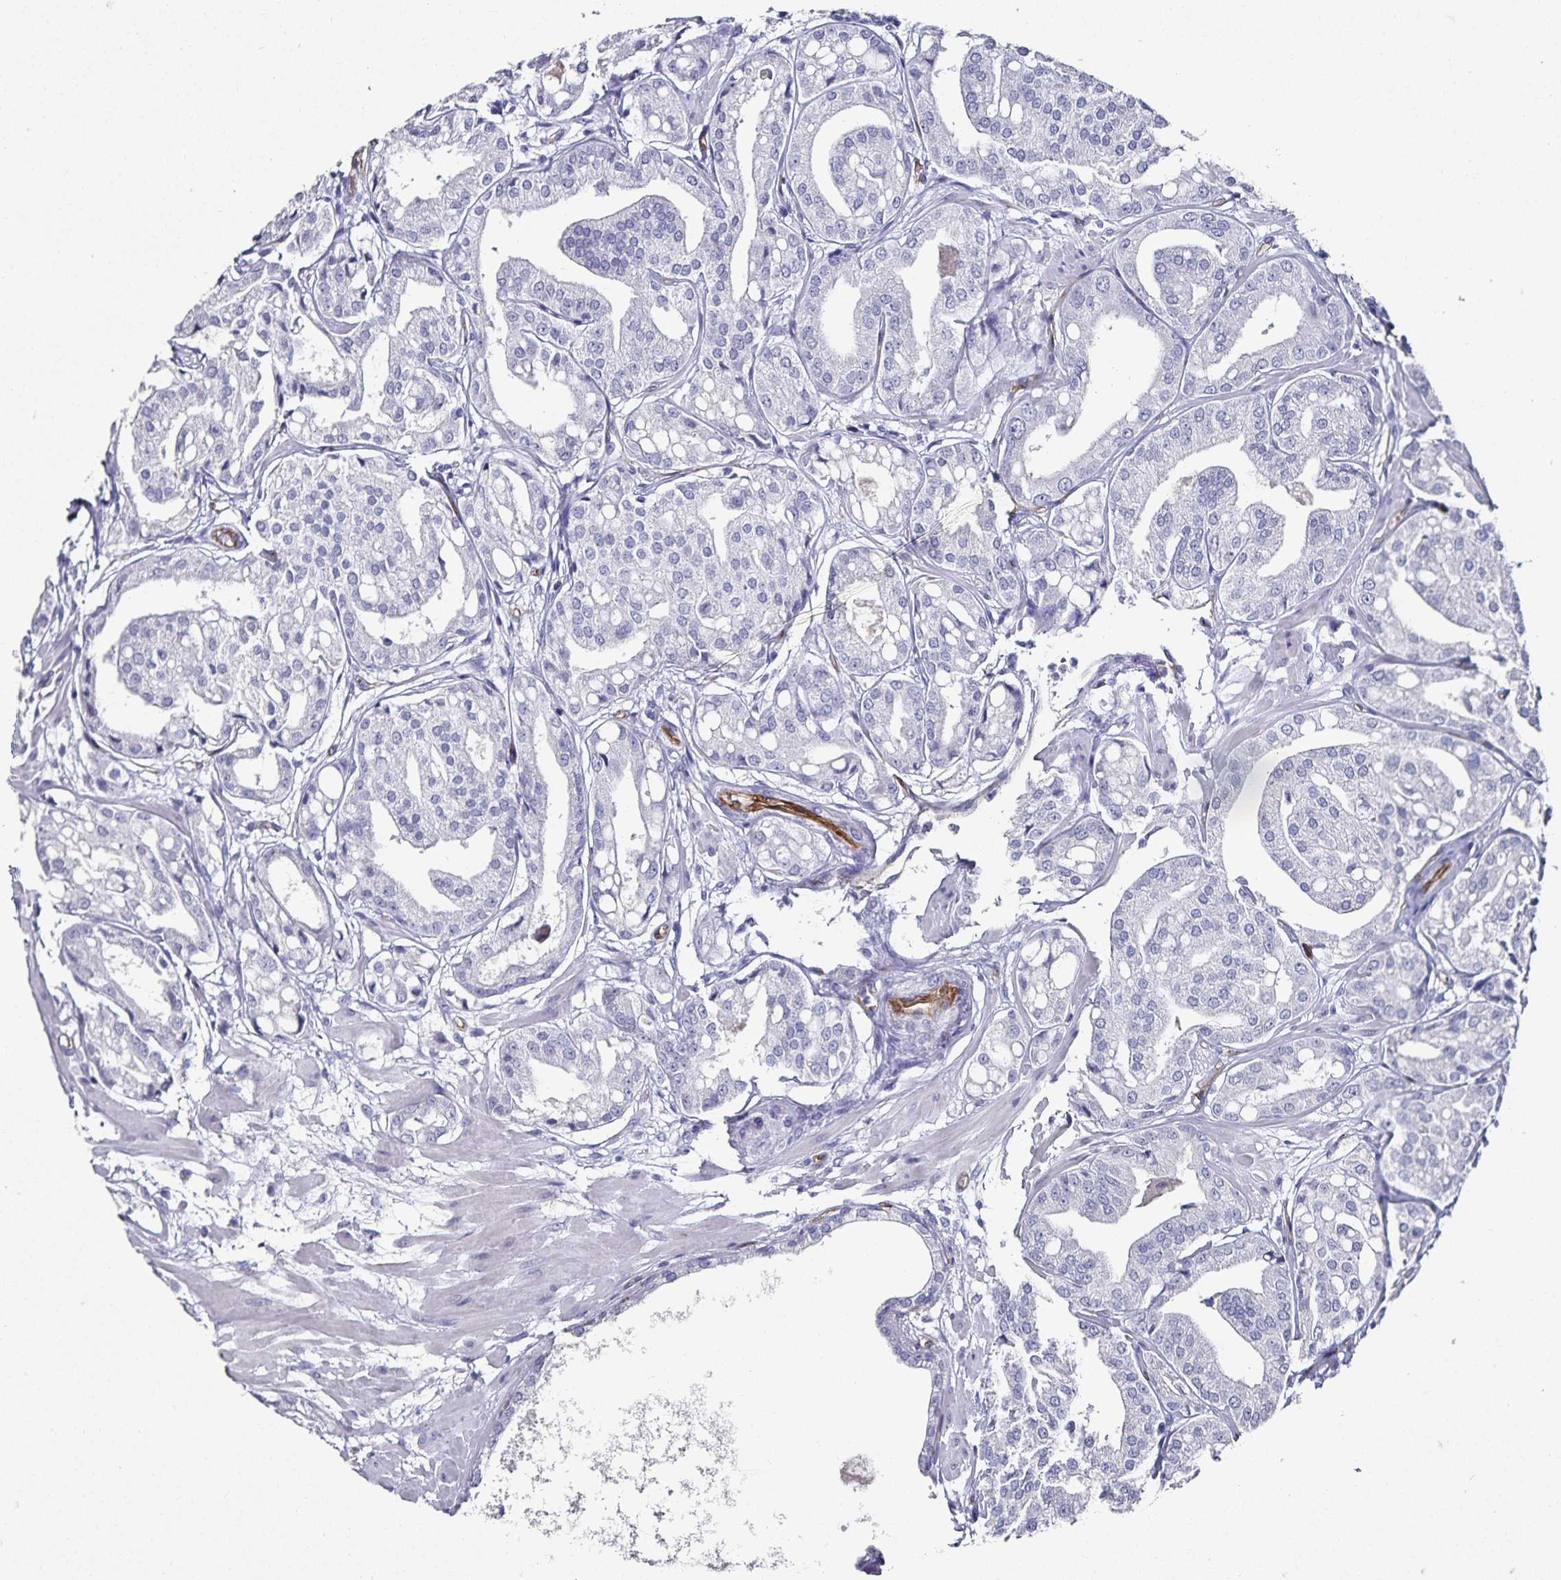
{"staining": {"intensity": "negative", "quantity": "none", "location": "none"}, "tissue": "renal cancer", "cell_type": "Tumor cells", "image_type": "cancer", "snomed": [{"axis": "morphology", "description": "Adenocarcinoma, NOS"}, {"axis": "topography", "description": "Urinary bladder"}], "caption": "There is no significant expression in tumor cells of adenocarcinoma (renal). (DAB immunohistochemistry (IHC) visualized using brightfield microscopy, high magnification).", "gene": "PODXL", "patient": {"sex": "male", "age": 61}}